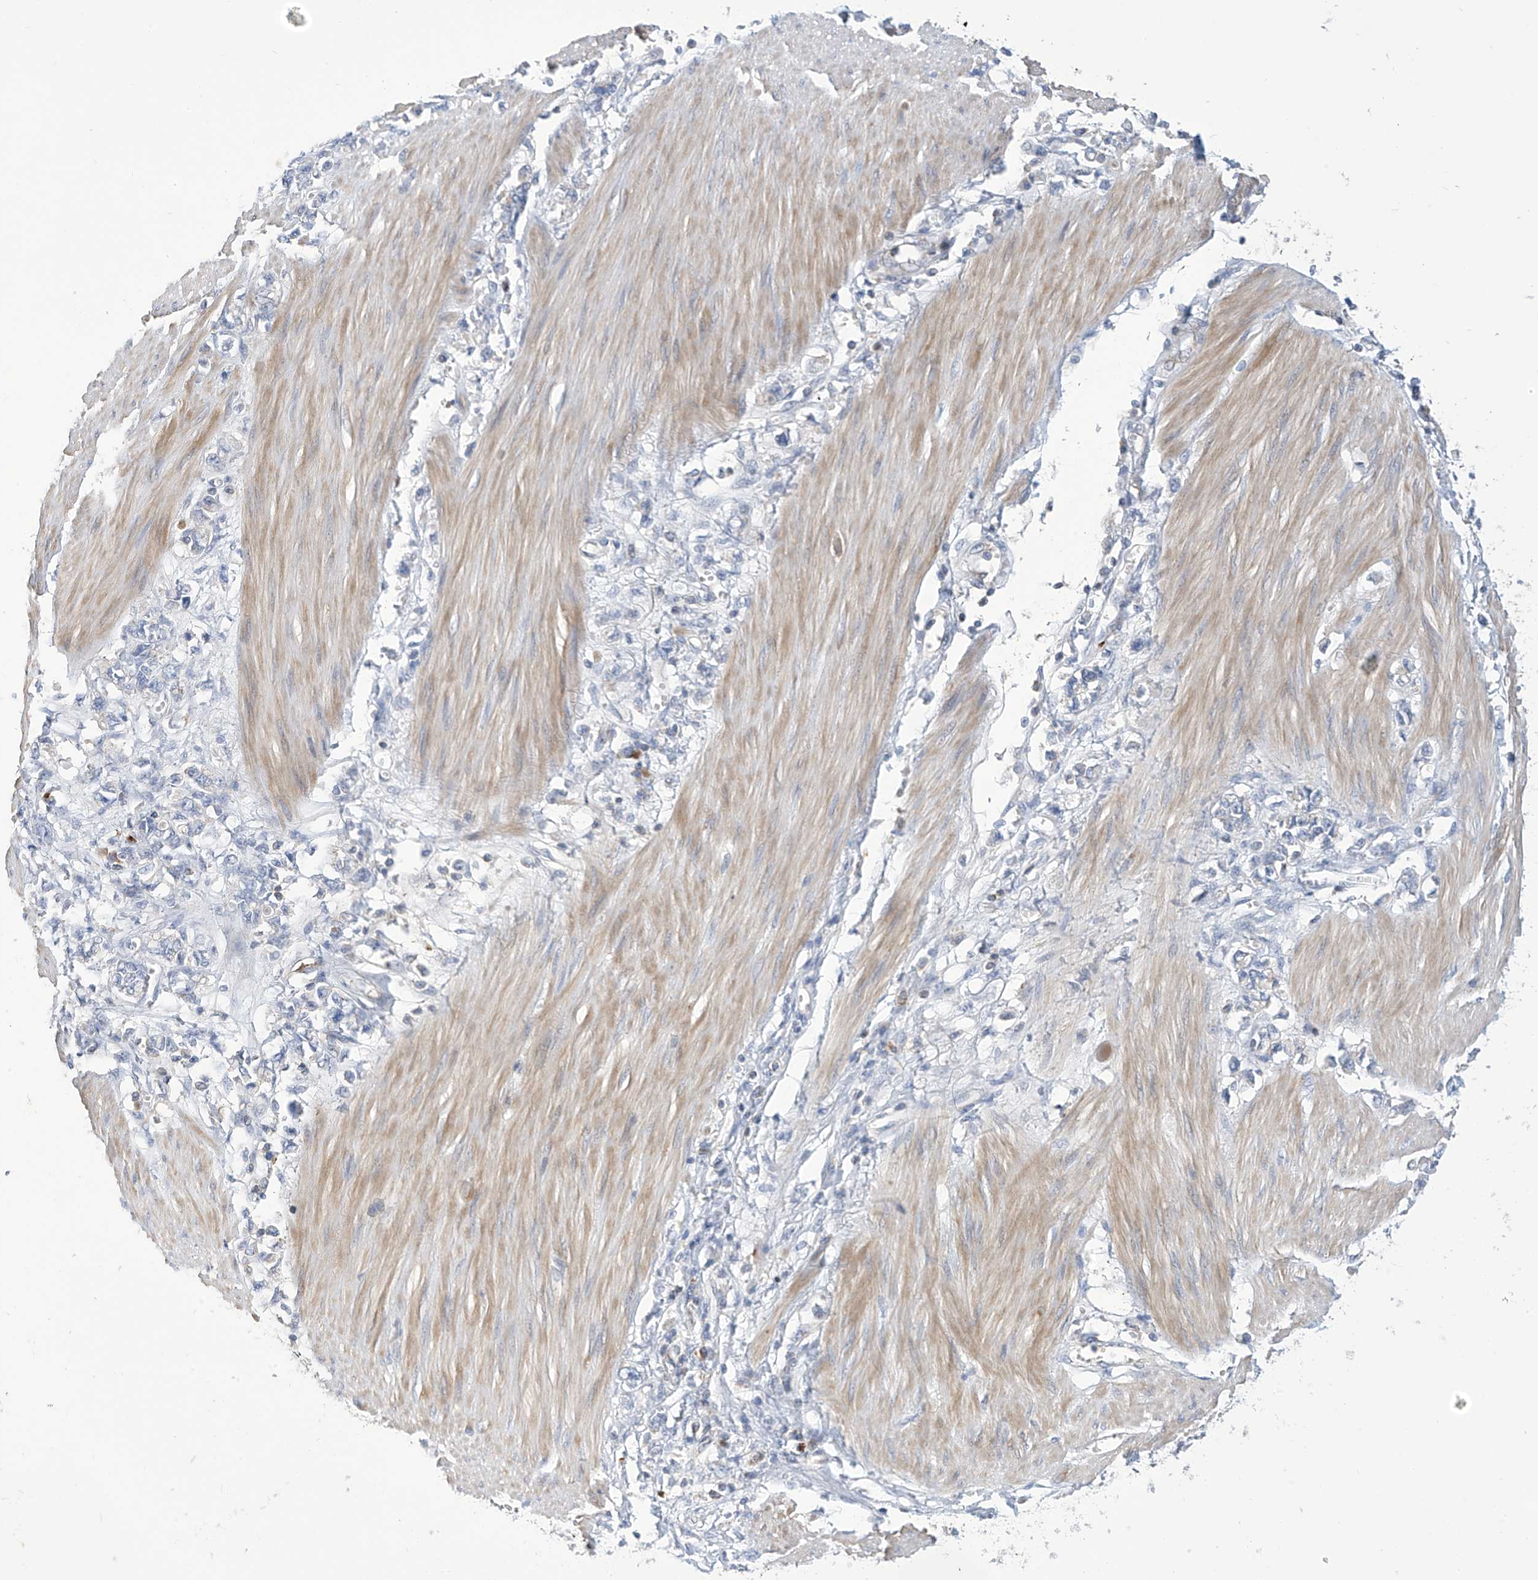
{"staining": {"intensity": "negative", "quantity": "none", "location": "none"}, "tissue": "stomach cancer", "cell_type": "Tumor cells", "image_type": "cancer", "snomed": [{"axis": "morphology", "description": "Adenocarcinoma, NOS"}, {"axis": "topography", "description": "Stomach"}], "caption": "Immunohistochemistry of human stomach adenocarcinoma demonstrates no positivity in tumor cells. The staining is performed using DAB brown chromogen with nuclei counter-stained in using hematoxylin.", "gene": "IBA57", "patient": {"sex": "female", "age": 76}}